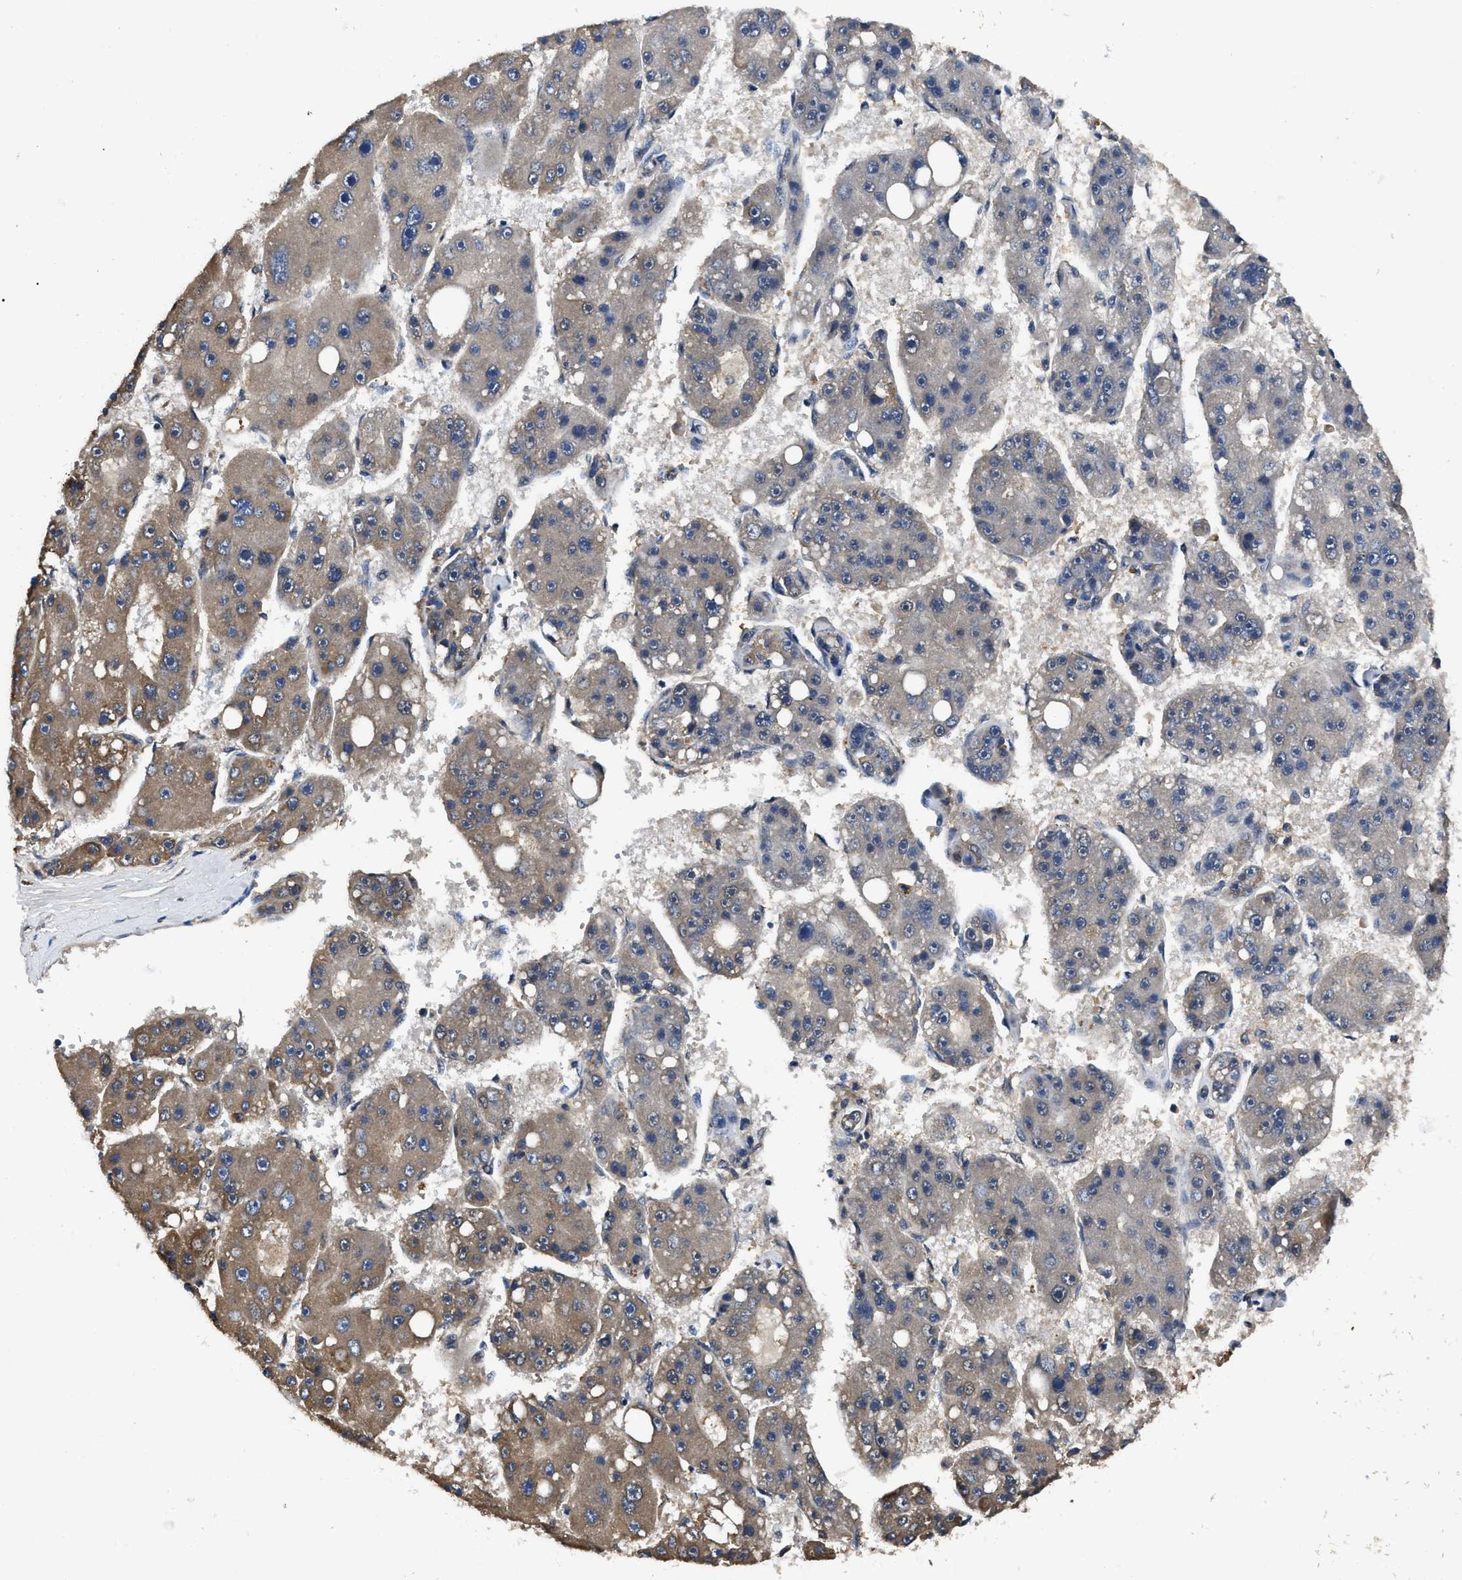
{"staining": {"intensity": "moderate", "quantity": "<25%", "location": "cytoplasmic/membranous"}, "tissue": "liver cancer", "cell_type": "Tumor cells", "image_type": "cancer", "snomed": [{"axis": "morphology", "description": "Carcinoma, Hepatocellular, NOS"}, {"axis": "topography", "description": "Liver"}], "caption": "An immunohistochemistry photomicrograph of tumor tissue is shown. Protein staining in brown highlights moderate cytoplasmic/membranous positivity in liver cancer within tumor cells.", "gene": "GET4", "patient": {"sex": "female", "age": 61}}